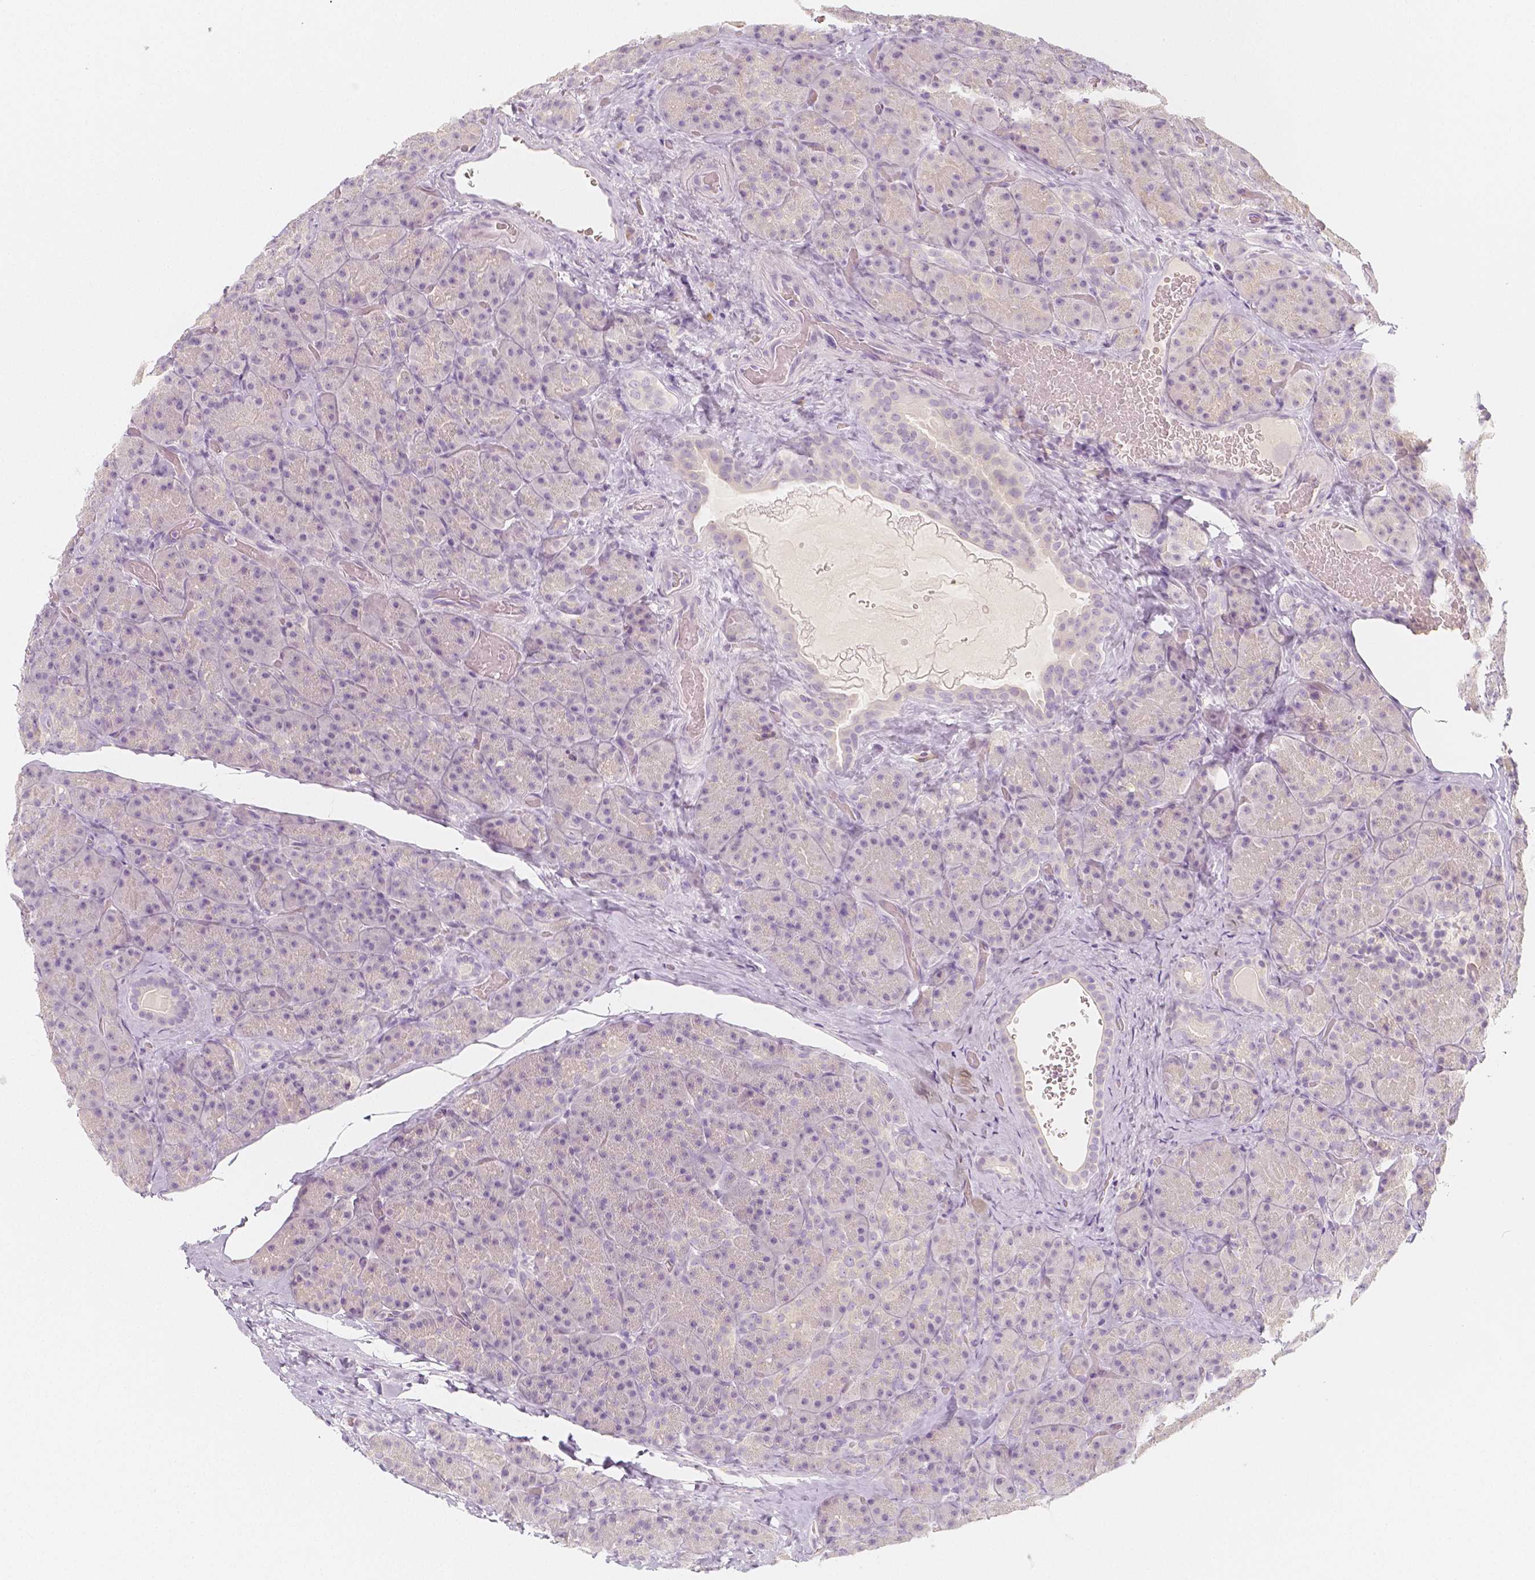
{"staining": {"intensity": "negative", "quantity": "none", "location": "none"}, "tissue": "pancreas", "cell_type": "Exocrine glandular cells", "image_type": "normal", "snomed": [{"axis": "morphology", "description": "Normal tissue, NOS"}, {"axis": "topography", "description": "Pancreas"}], "caption": "This is an IHC image of normal human pancreas. There is no positivity in exocrine glandular cells.", "gene": "BATF", "patient": {"sex": "male", "age": 57}}